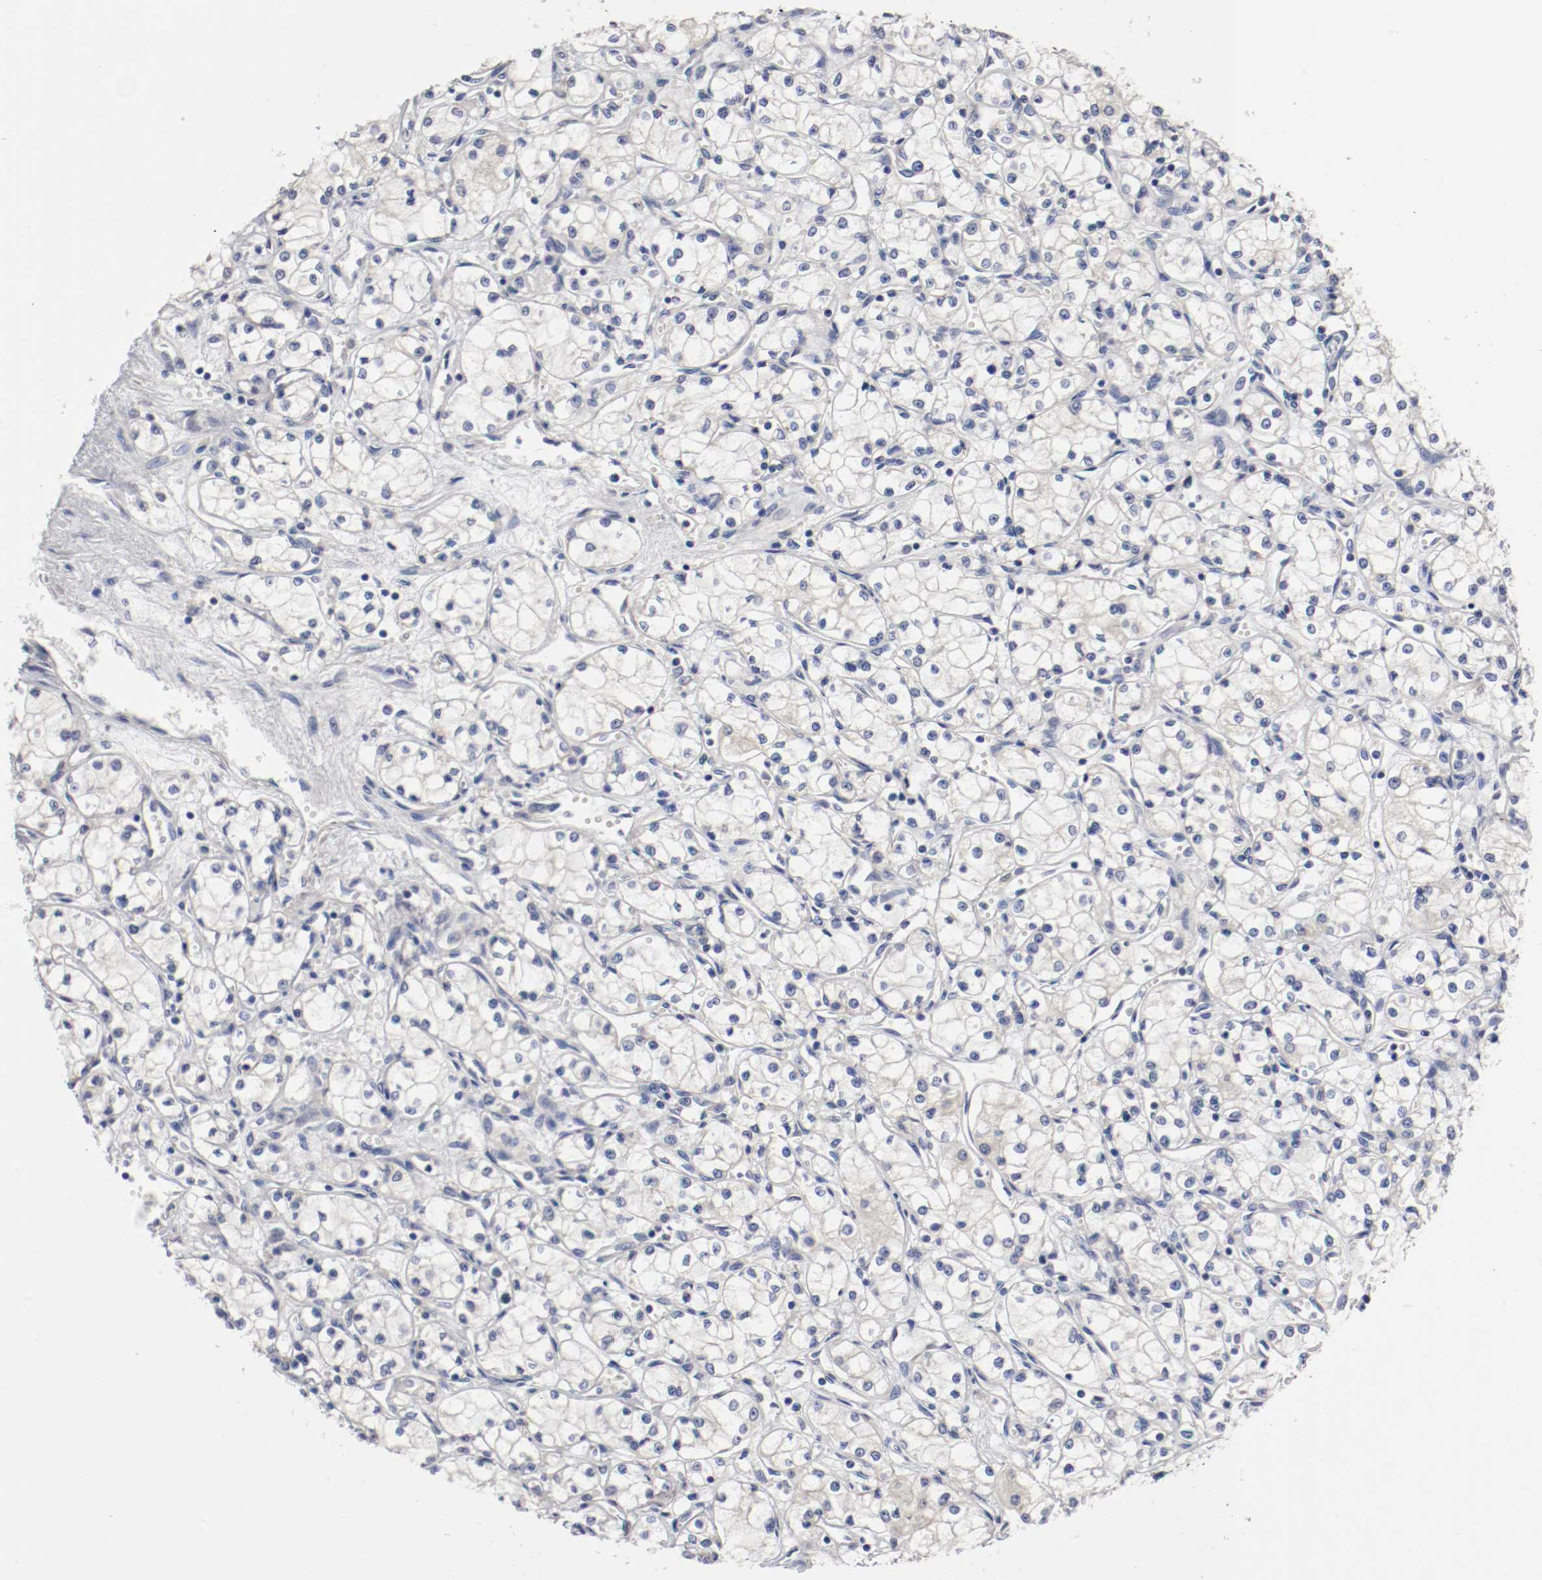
{"staining": {"intensity": "negative", "quantity": "none", "location": "none"}, "tissue": "renal cancer", "cell_type": "Tumor cells", "image_type": "cancer", "snomed": [{"axis": "morphology", "description": "Normal tissue, NOS"}, {"axis": "morphology", "description": "Adenocarcinoma, NOS"}, {"axis": "topography", "description": "Kidney"}], "caption": "A photomicrograph of renal adenocarcinoma stained for a protein shows no brown staining in tumor cells. (Immunohistochemistry, brightfield microscopy, high magnification).", "gene": "PCSK6", "patient": {"sex": "male", "age": 59}}